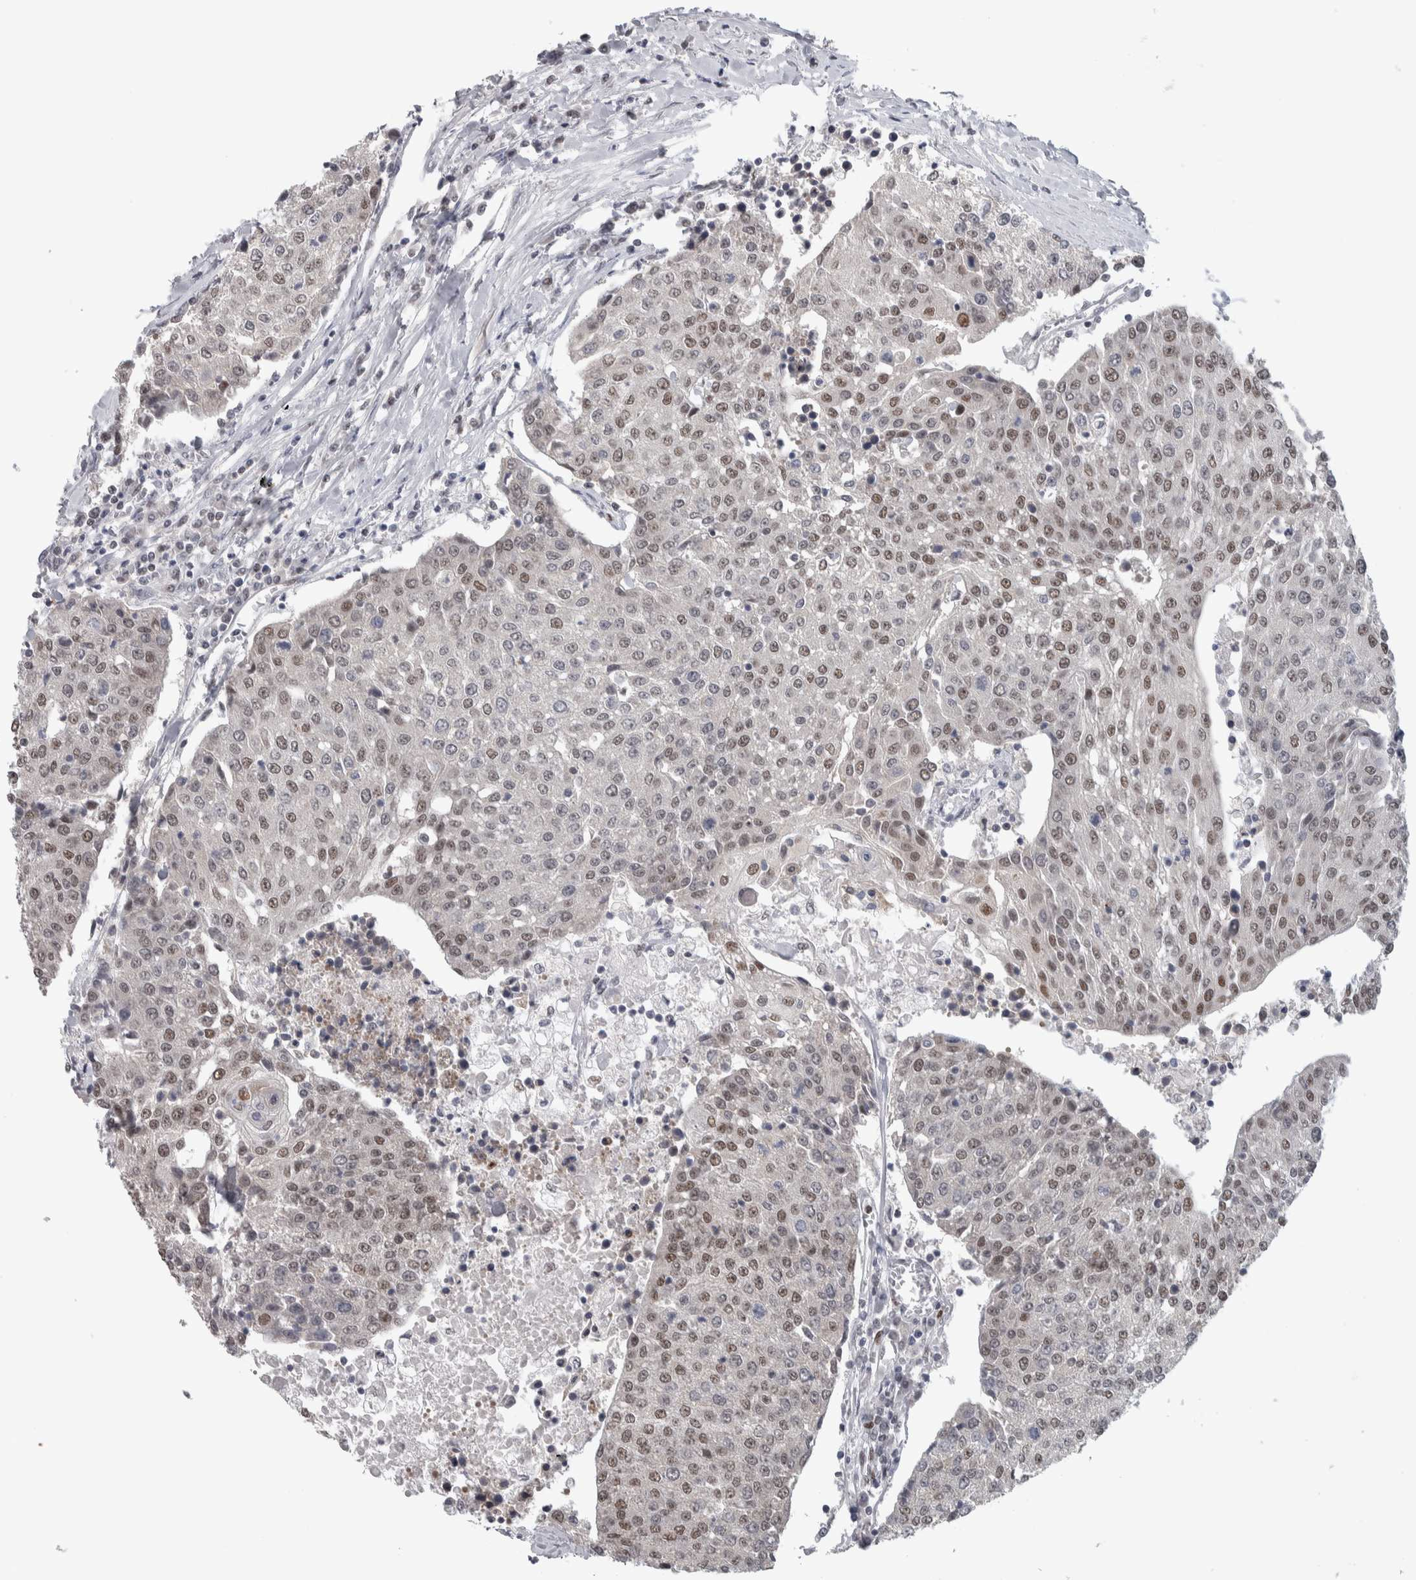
{"staining": {"intensity": "weak", "quantity": "25%-75%", "location": "nuclear"}, "tissue": "urothelial cancer", "cell_type": "Tumor cells", "image_type": "cancer", "snomed": [{"axis": "morphology", "description": "Urothelial carcinoma, High grade"}, {"axis": "topography", "description": "Urinary bladder"}], "caption": "Brown immunohistochemical staining in urothelial cancer displays weak nuclear staining in approximately 25%-75% of tumor cells. The protein is stained brown, and the nuclei are stained in blue (DAB (3,3'-diaminobenzidine) IHC with brightfield microscopy, high magnification).", "gene": "HEXIM2", "patient": {"sex": "female", "age": 85}}